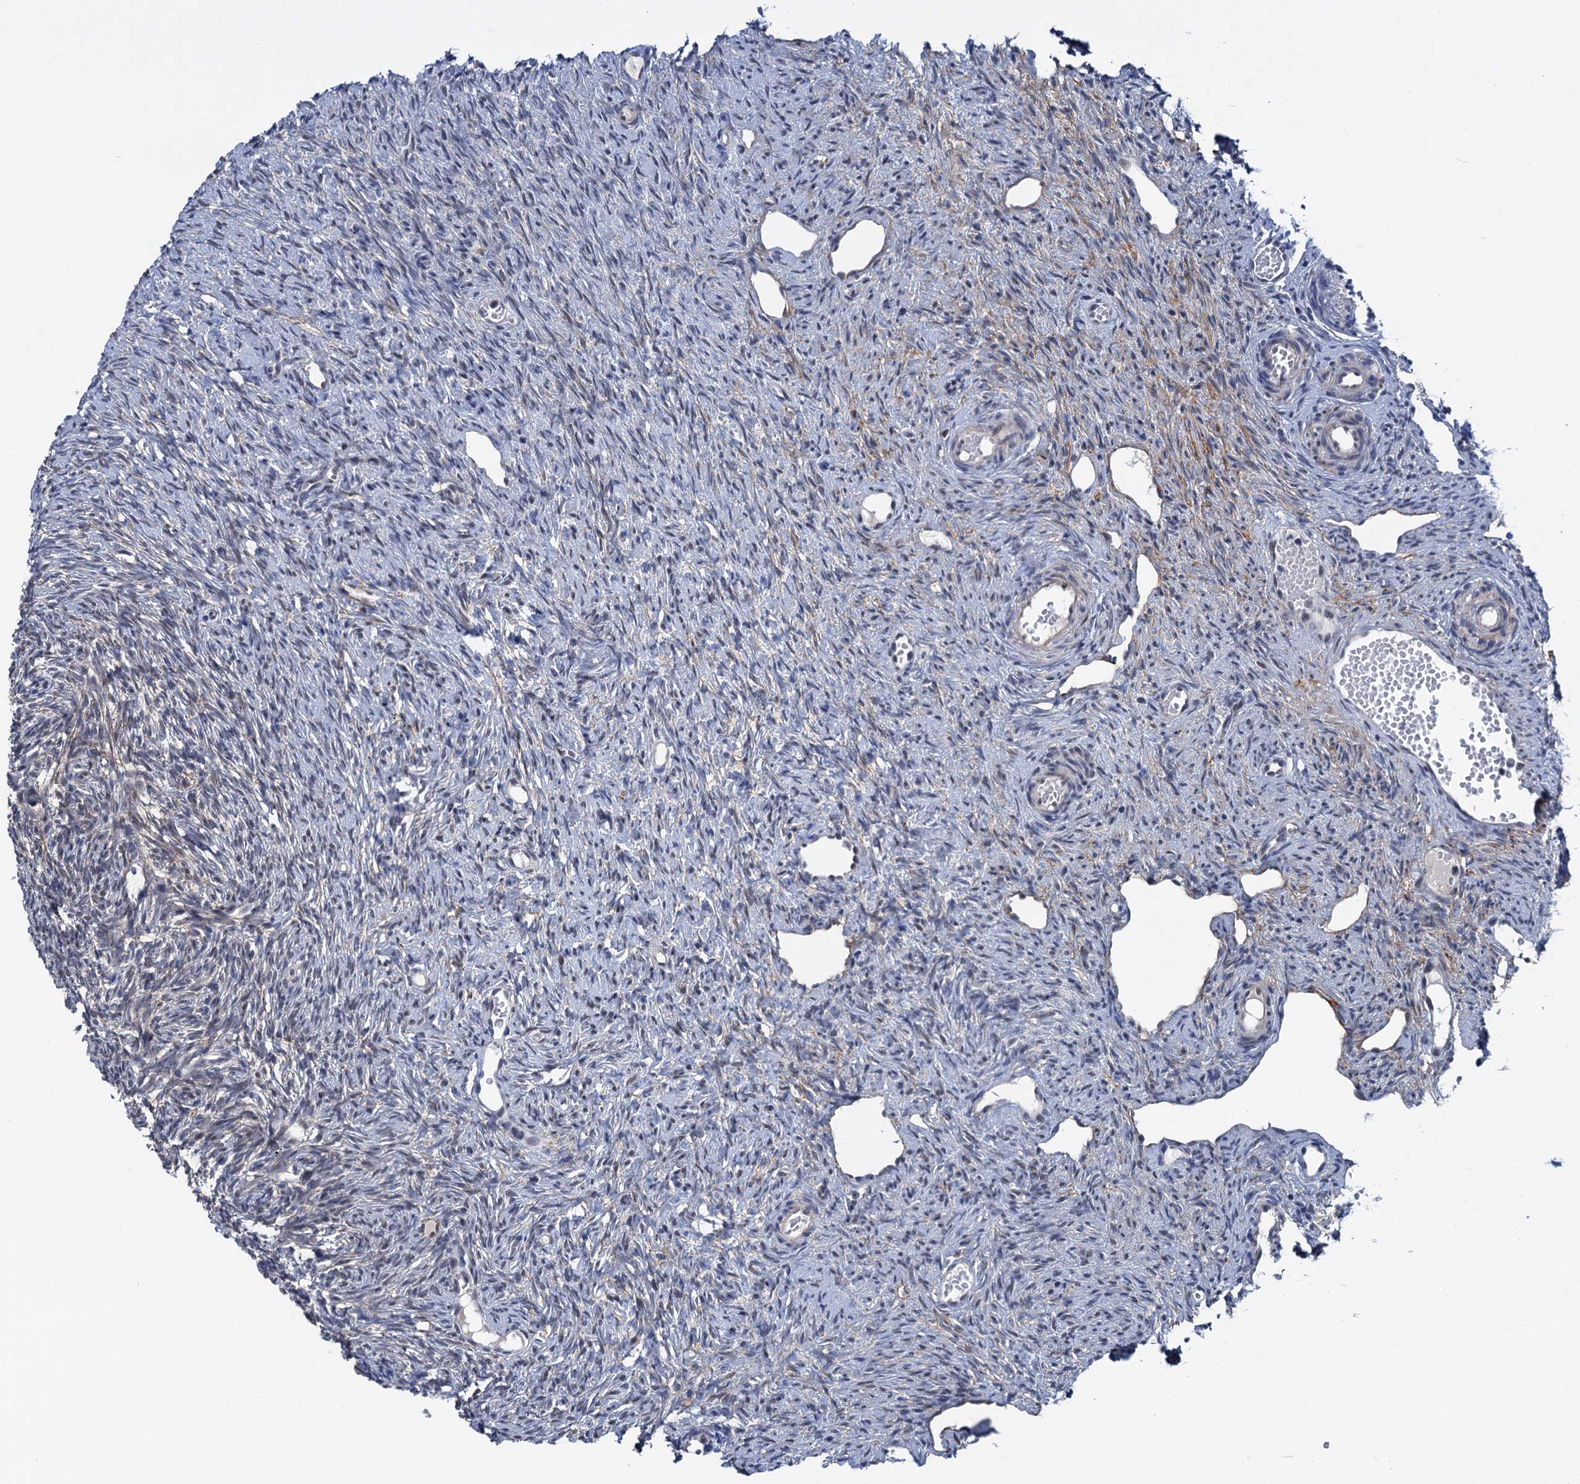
{"staining": {"intensity": "weak", "quantity": "<25%", "location": "nuclear"}, "tissue": "ovary", "cell_type": "Ovarian stroma cells", "image_type": "normal", "snomed": [{"axis": "morphology", "description": "Normal tissue, NOS"}, {"axis": "topography", "description": "Ovary"}], "caption": "Ovarian stroma cells show no significant staining in normal ovary.", "gene": "SAE1", "patient": {"sex": "female", "age": 51}}